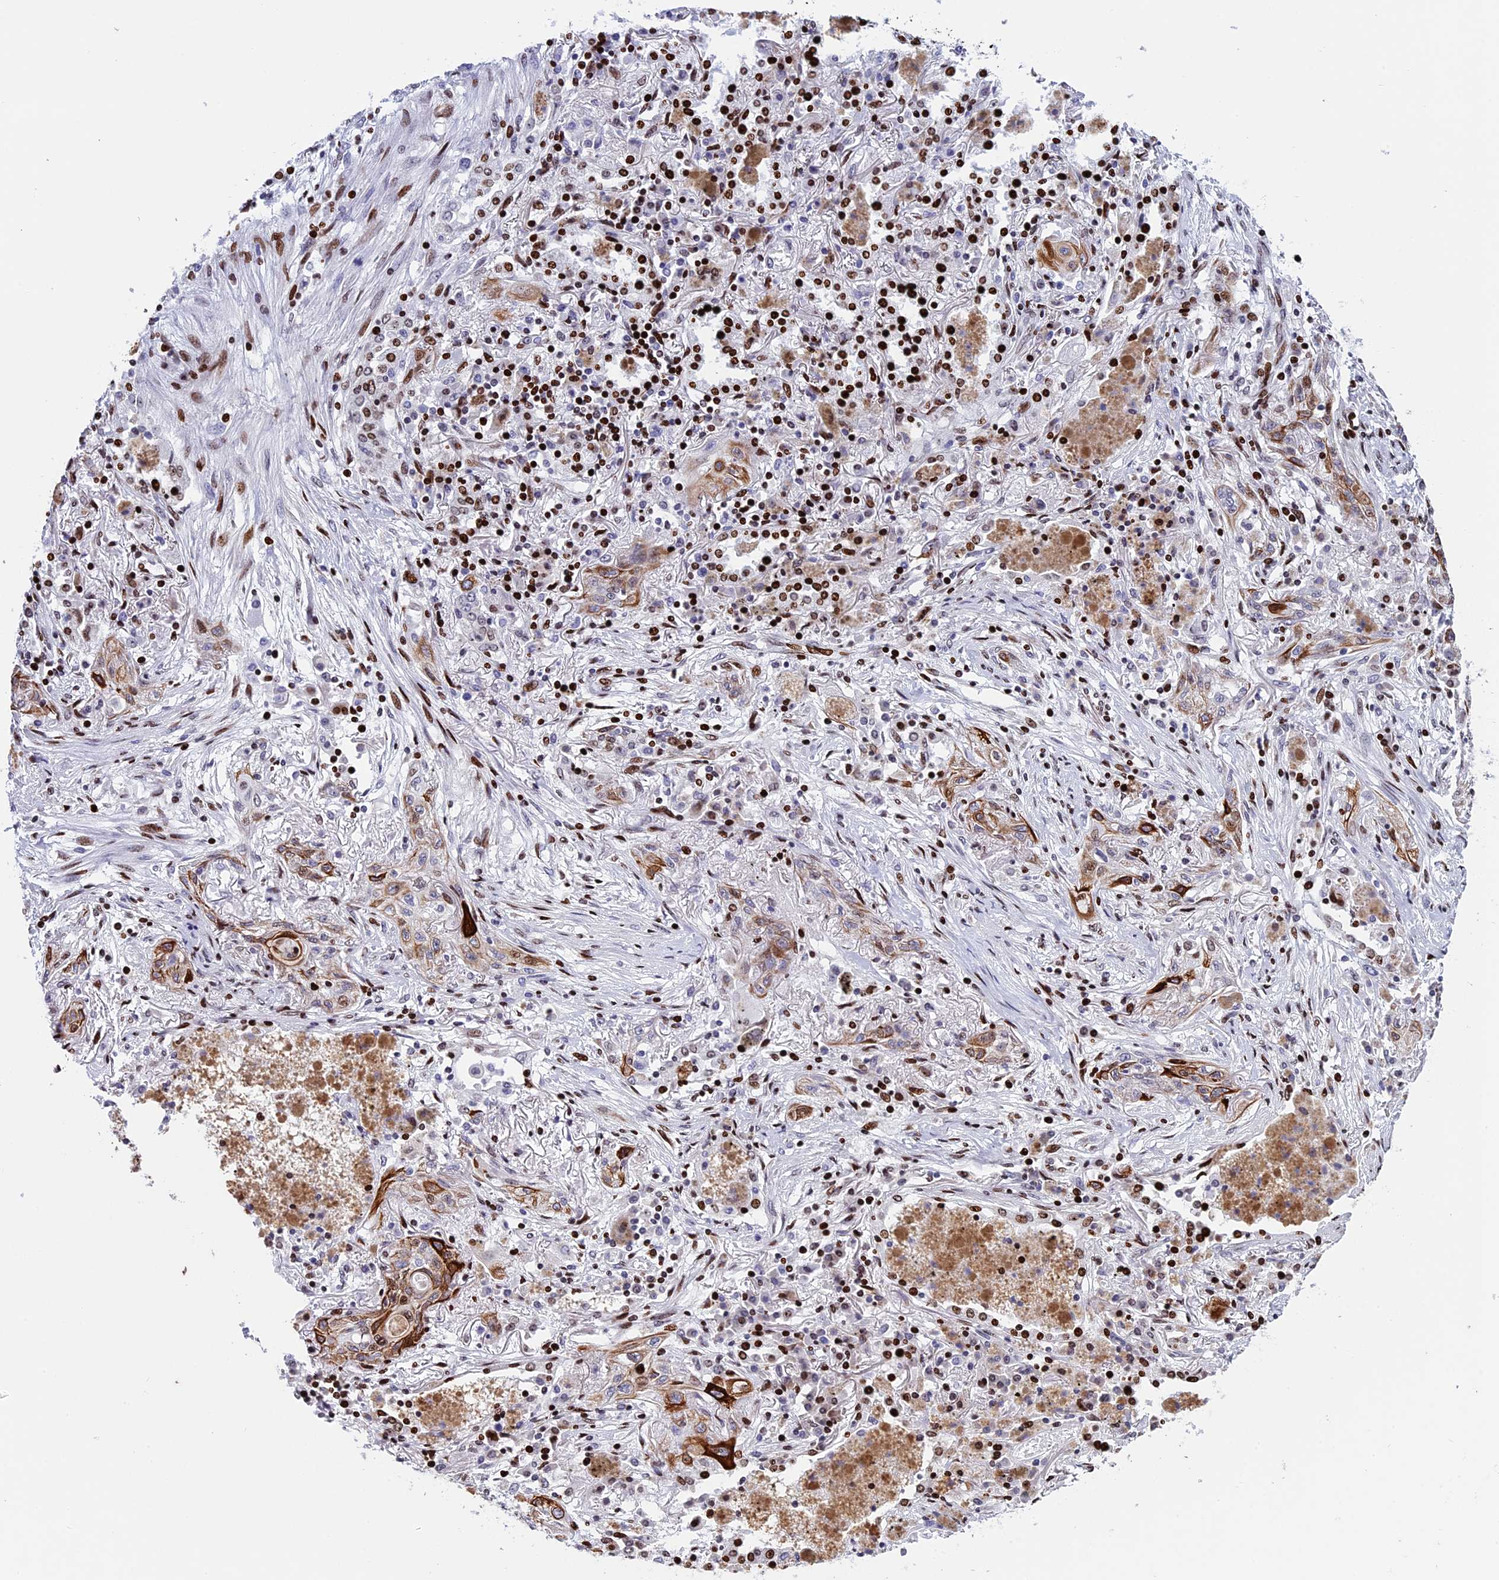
{"staining": {"intensity": "strong", "quantity": "25%-75%", "location": "cytoplasmic/membranous"}, "tissue": "lung cancer", "cell_type": "Tumor cells", "image_type": "cancer", "snomed": [{"axis": "morphology", "description": "Squamous cell carcinoma, NOS"}, {"axis": "topography", "description": "Lung"}], "caption": "IHC (DAB (3,3'-diaminobenzidine)) staining of human squamous cell carcinoma (lung) displays strong cytoplasmic/membranous protein staining in about 25%-75% of tumor cells. The staining is performed using DAB (3,3'-diaminobenzidine) brown chromogen to label protein expression. The nuclei are counter-stained blue using hematoxylin.", "gene": "BTBD3", "patient": {"sex": "female", "age": 47}}